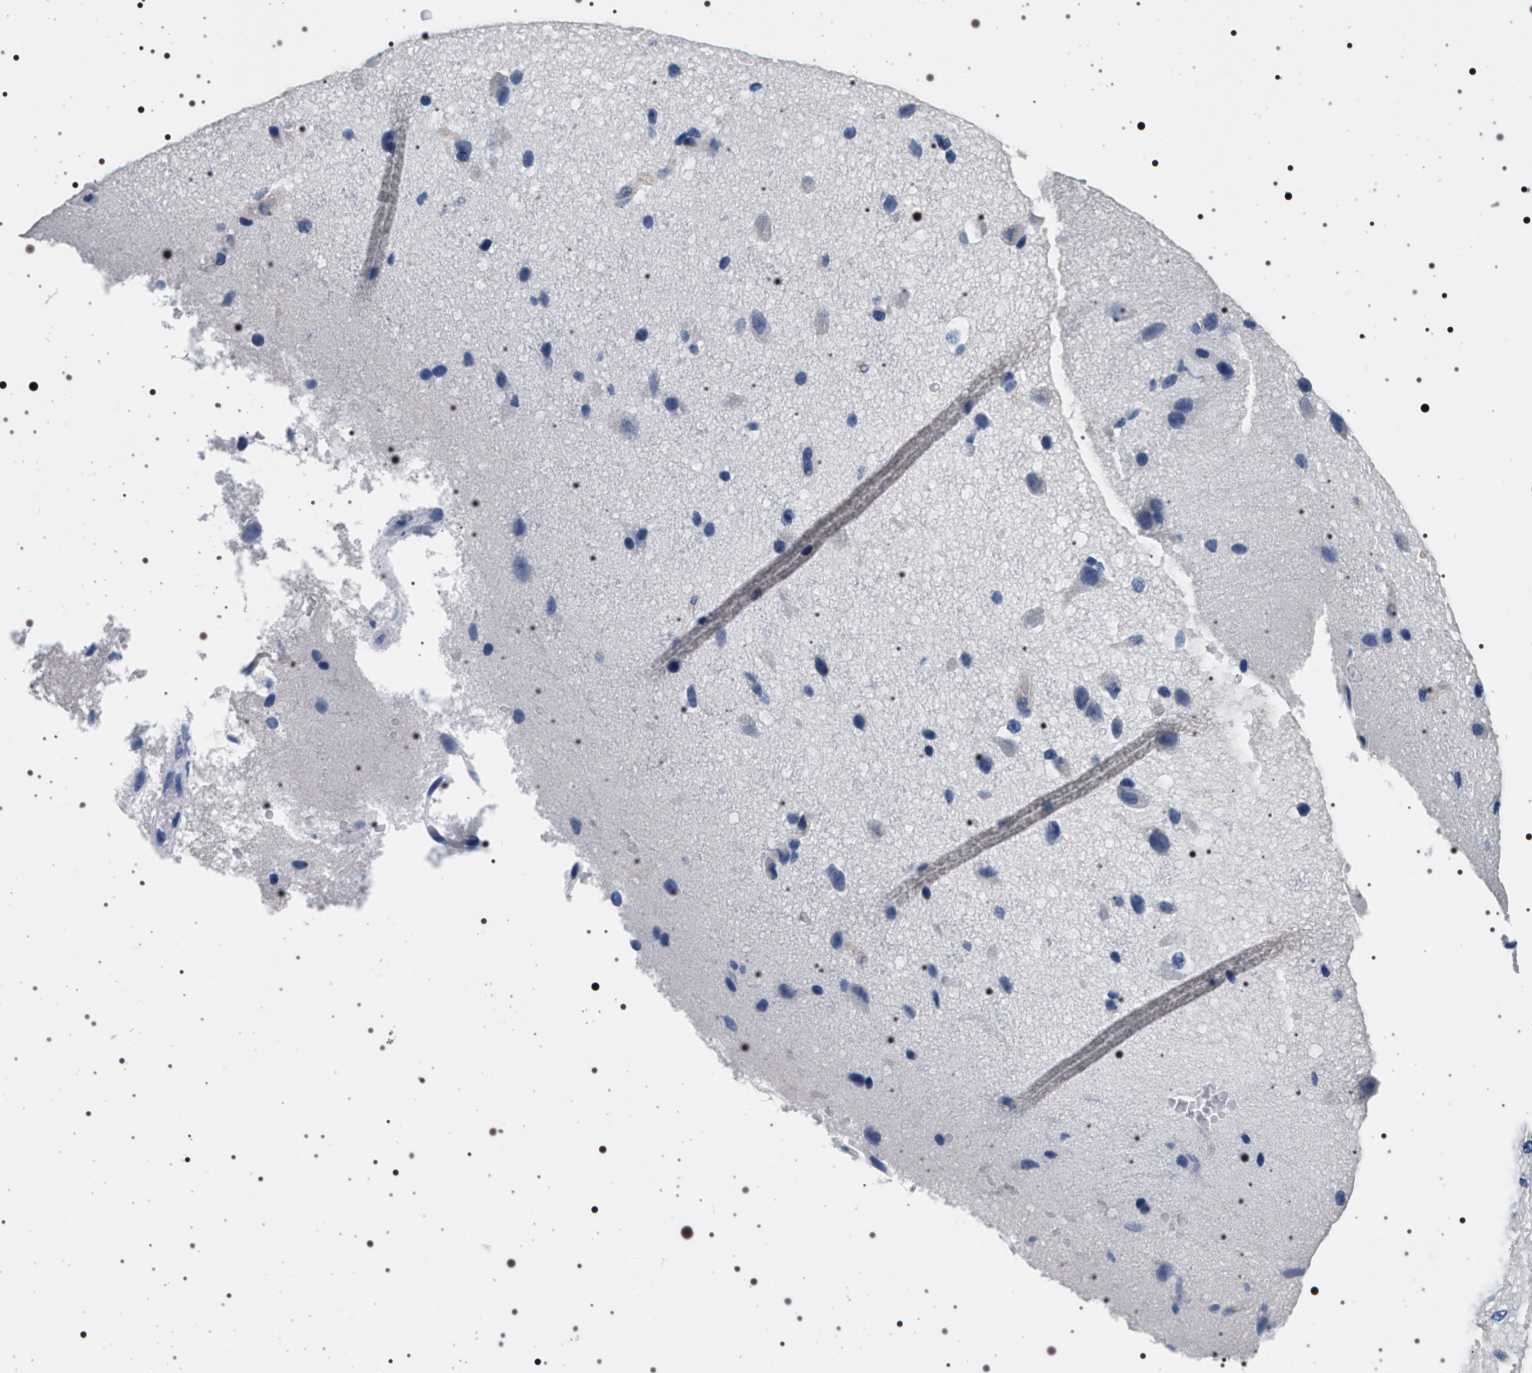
{"staining": {"intensity": "negative", "quantity": "none", "location": "none"}, "tissue": "cerebral cortex", "cell_type": "Endothelial cells", "image_type": "normal", "snomed": [{"axis": "morphology", "description": "Normal tissue, NOS"}, {"axis": "morphology", "description": "Developmental malformation"}, {"axis": "topography", "description": "Cerebral cortex"}], "caption": "A photomicrograph of cerebral cortex stained for a protein reveals no brown staining in endothelial cells. (Immunohistochemistry, brightfield microscopy, high magnification).", "gene": "HSD17B1", "patient": {"sex": "female", "age": 30}}